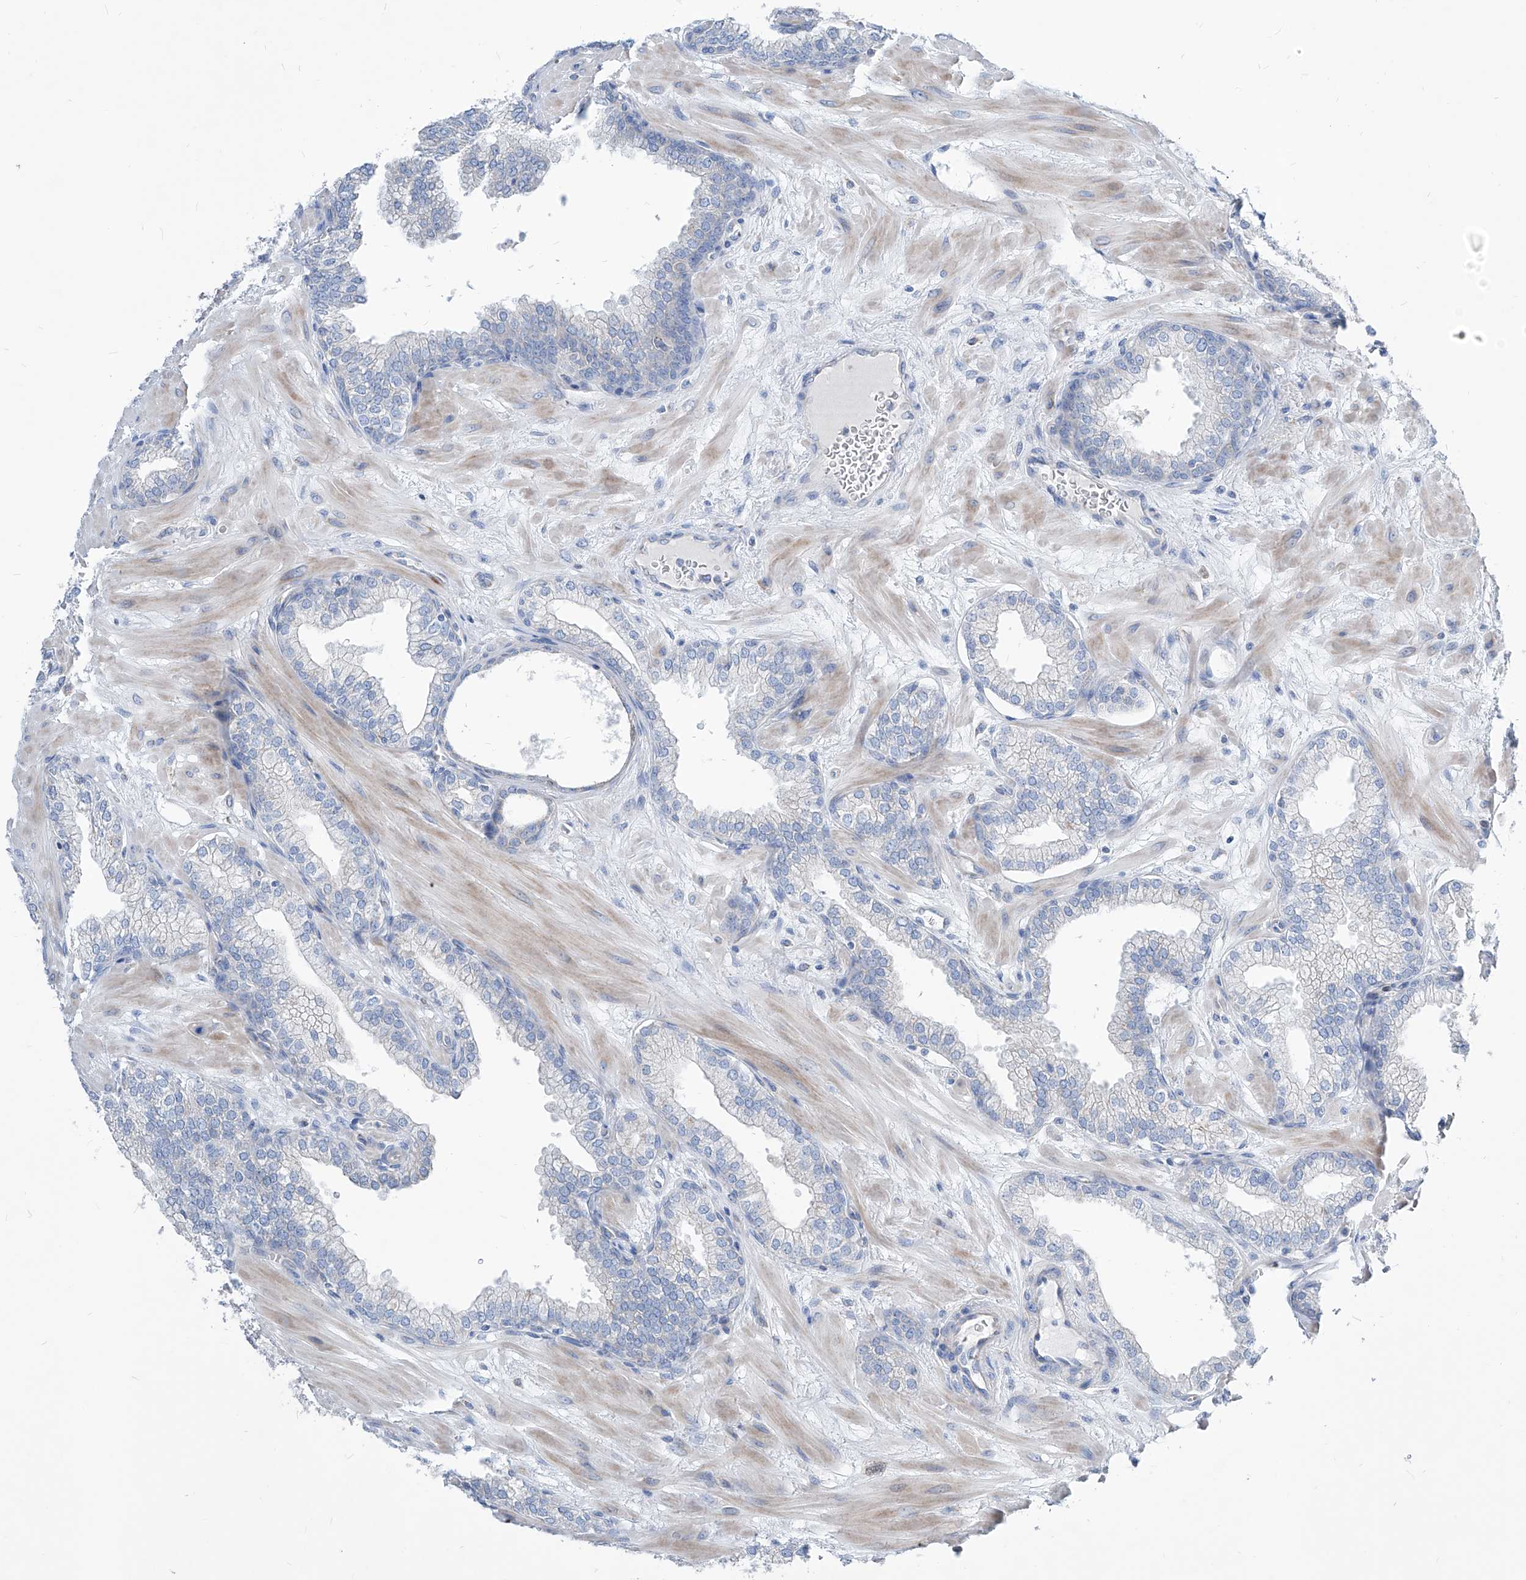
{"staining": {"intensity": "negative", "quantity": "none", "location": "none"}, "tissue": "prostate", "cell_type": "Glandular cells", "image_type": "normal", "snomed": [{"axis": "morphology", "description": "Normal tissue, NOS"}, {"axis": "morphology", "description": "Urothelial carcinoma, Low grade"}, {"axis": "topography", "description": "Urinary bladder"}, {"axis": "topography", "description": "Prostate"}], "caption": "Unremarkable prostate was stained to show a protein in brown. There is no significant expression in glandular cells.", "gene": "AGPS", "patient": {"sex": "male", "age": 60}}